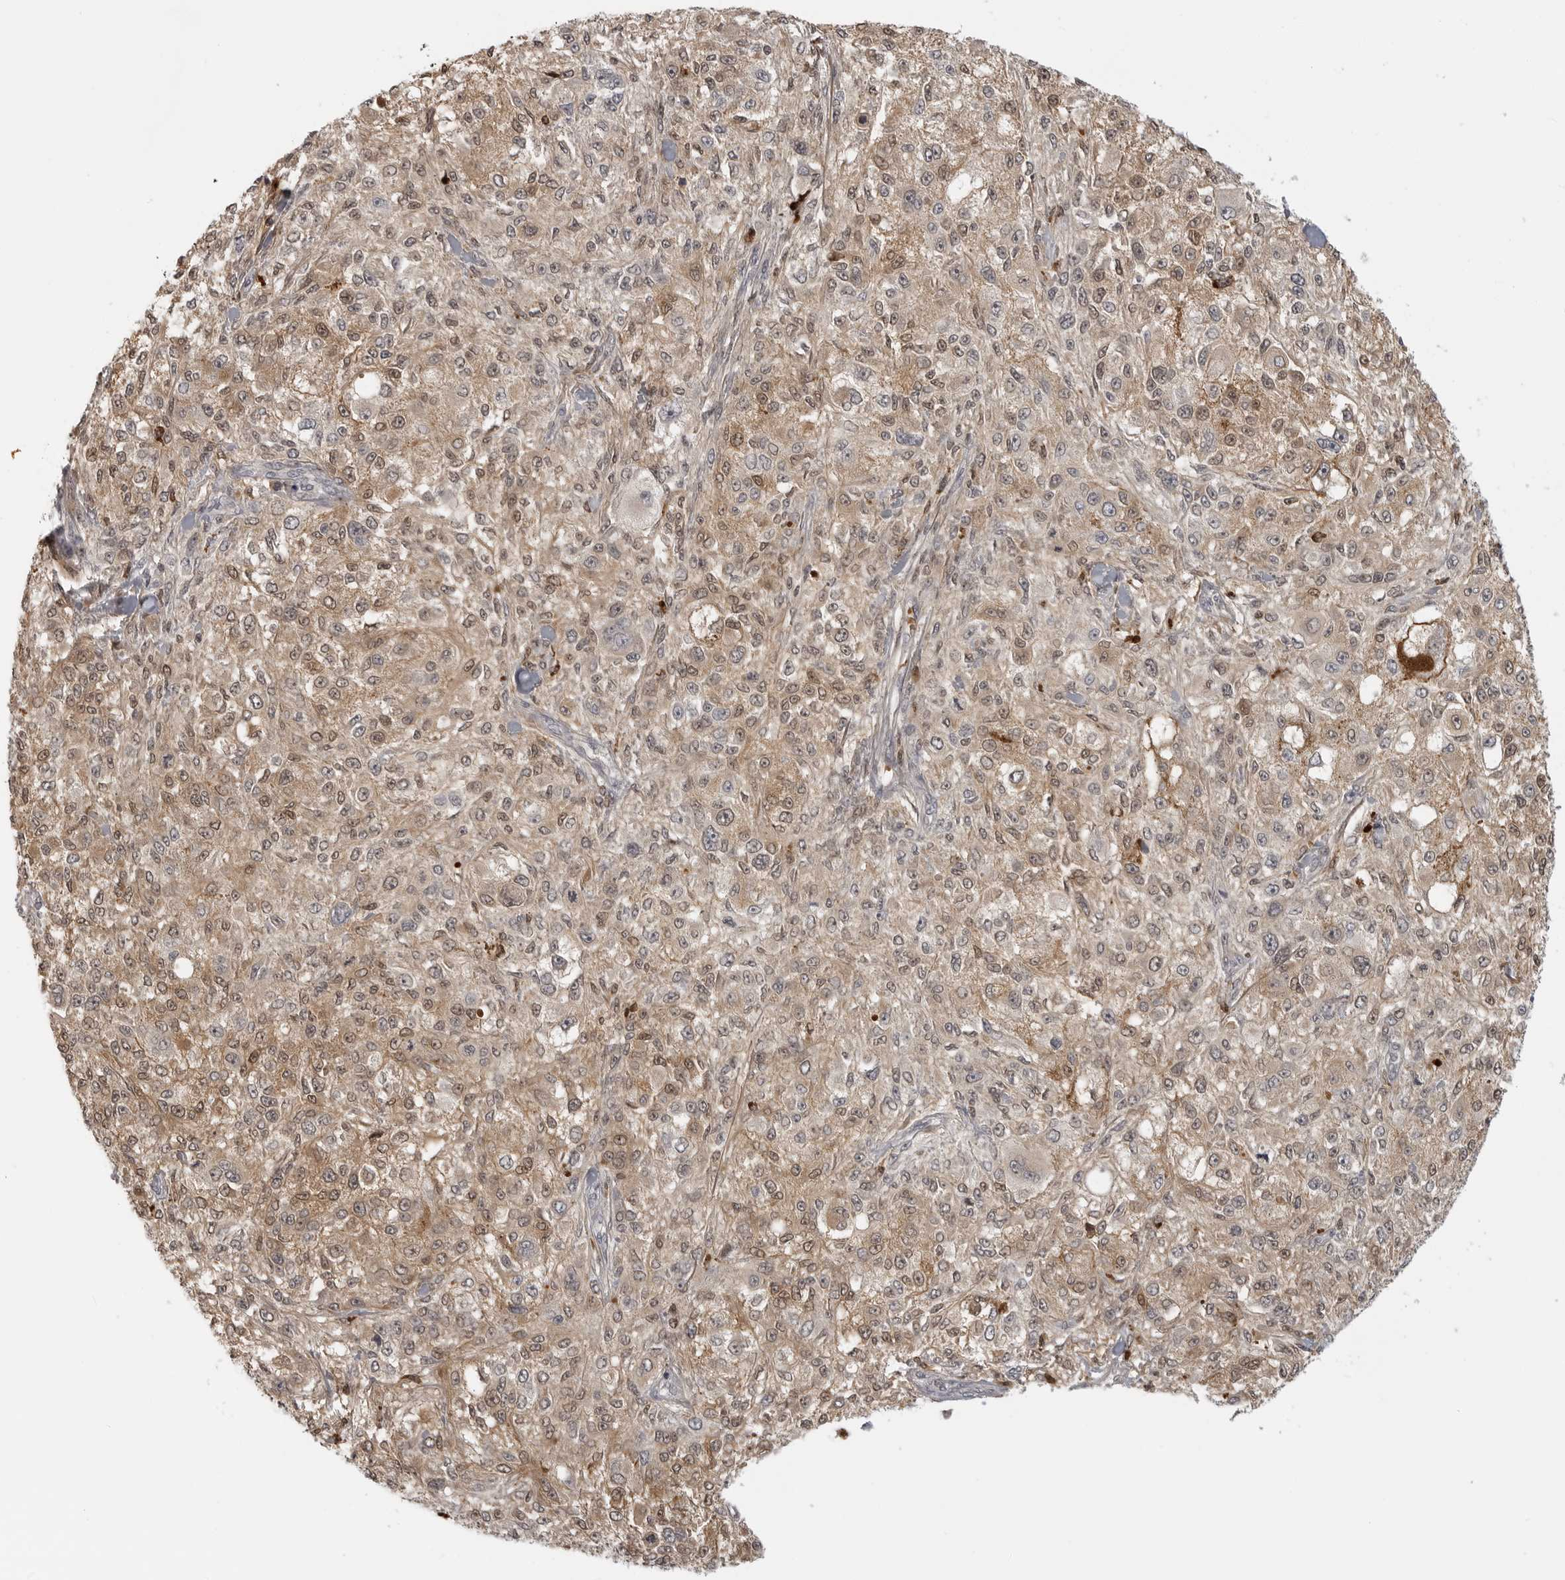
{"staining": {"intensity": "weak", "quantity": ">75%", "location": "cytoplasmic/membranous,nuclear"}, "tissue": "melanoma", "cell_type": "Tumor cells", "image_type": "cancer", "snomed": [{"axis": "morphology", "description": "Necrosis, NOS"}, {"axis": "morphology", "description": "Malignant melanoma, NOS"}, {"axis": "topography", "description": "Skin"}], "caption": "Immunohistochemistry micrograph of neoplastic tissue: human melanoma stained using IHC demonstrates low levels of weak protein expression localized specifically in the cytoplasmic/membranous and nuclear of tumor cells, appearing as a cytoplasmic/membranous and nuclear brown color.", "gene": "CTIF", "patient": {"sex": "female", "age": 87}}